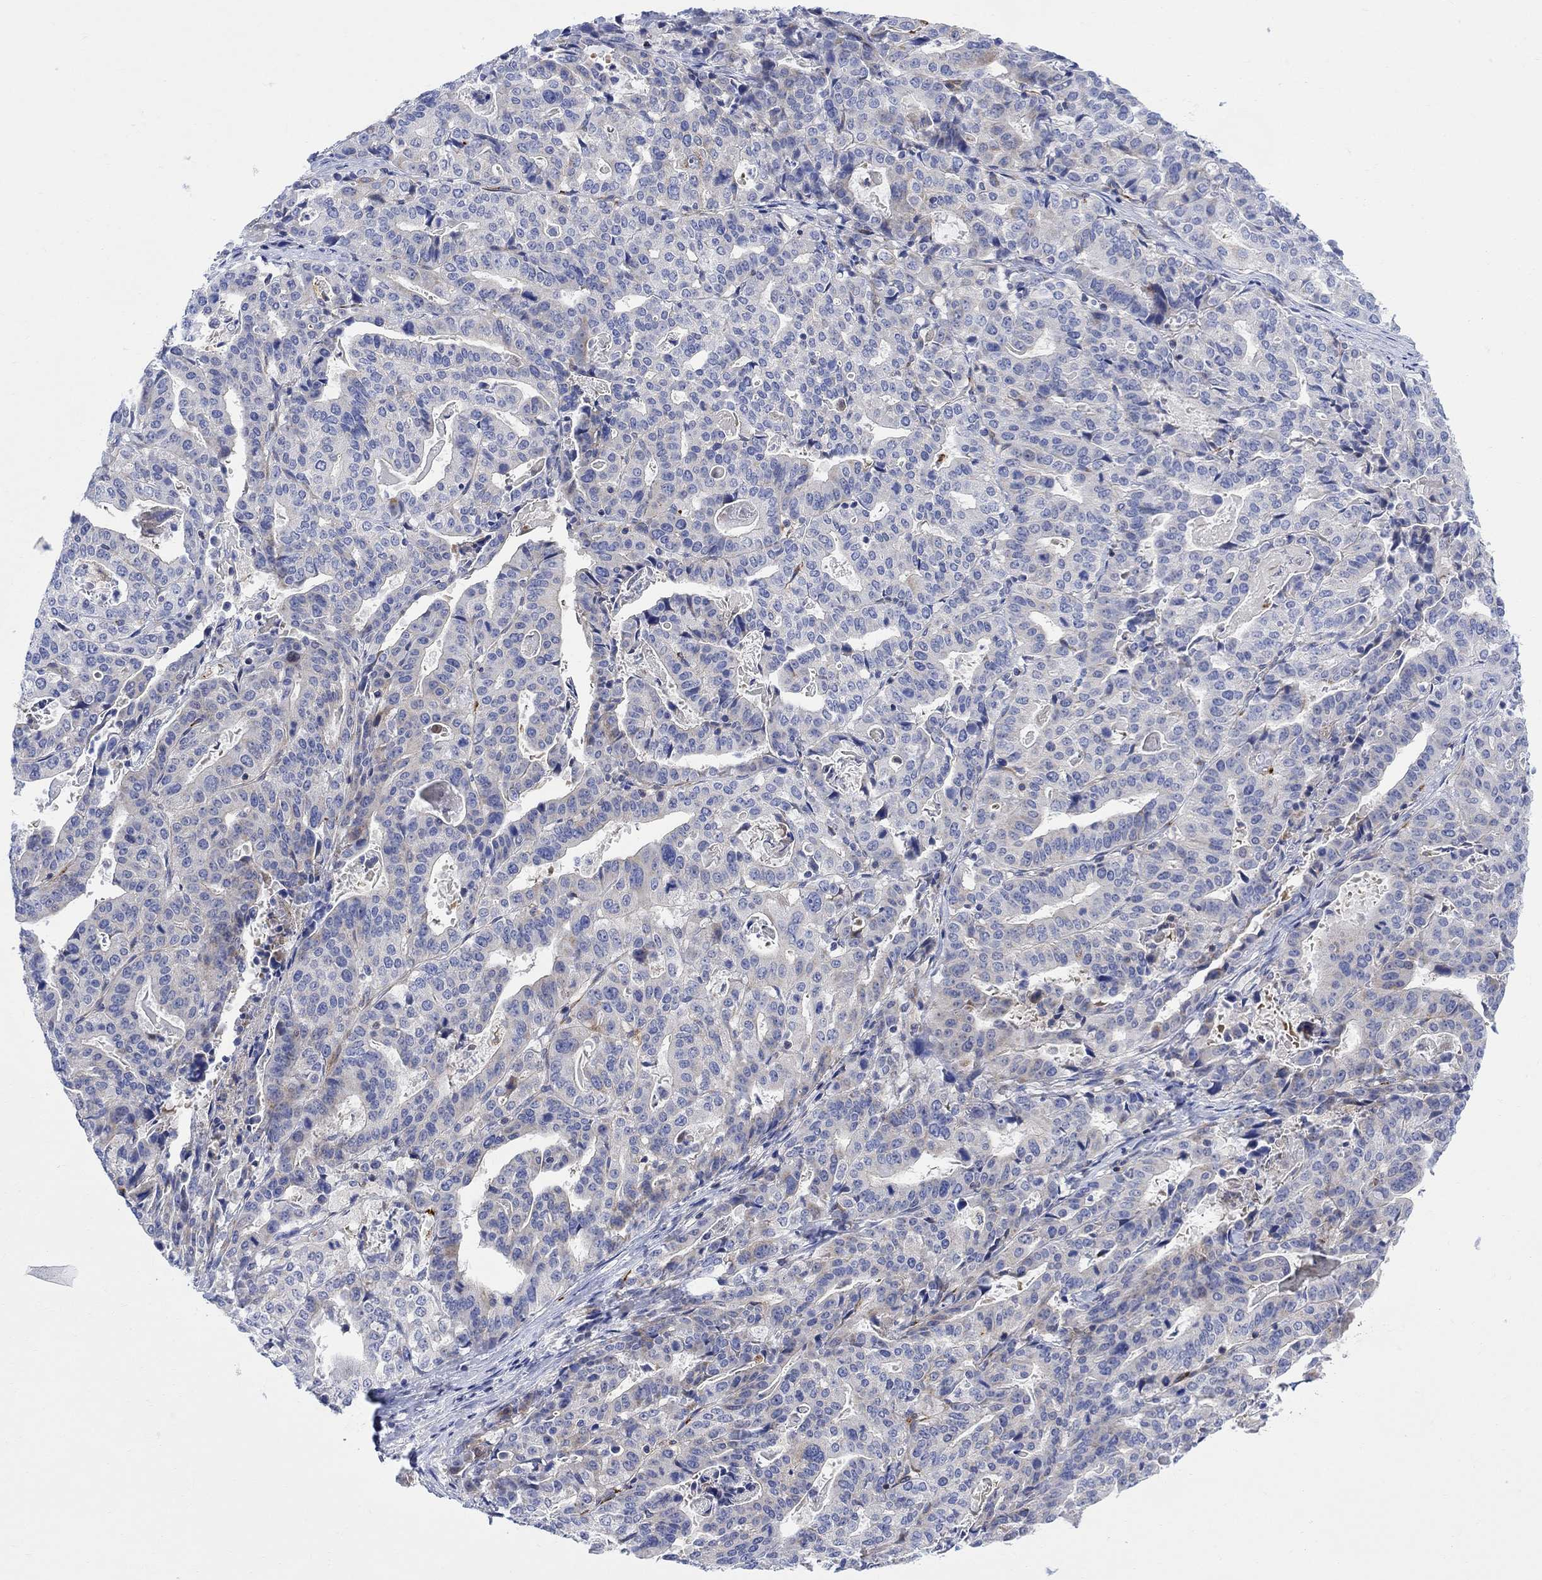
{"staining": {"intensity": "negative", "quantity": "none", "location": "none"}, "tissue": "stomach cancer", "cell_type": "Tumor cells", "image_type": "cancer", "snomed": [{"axis": "morphology", "description": "Adenocarcinoma, NOS"}, {"axis": "topography", "description": "Stomach"}], "caption": "Photomicrograph shows no protein staining in tumor cells of stomach cancer (adenocarcinoma) tissue.", "gene": "ARSK", "patient": {"sex": "male", "age": 48}}